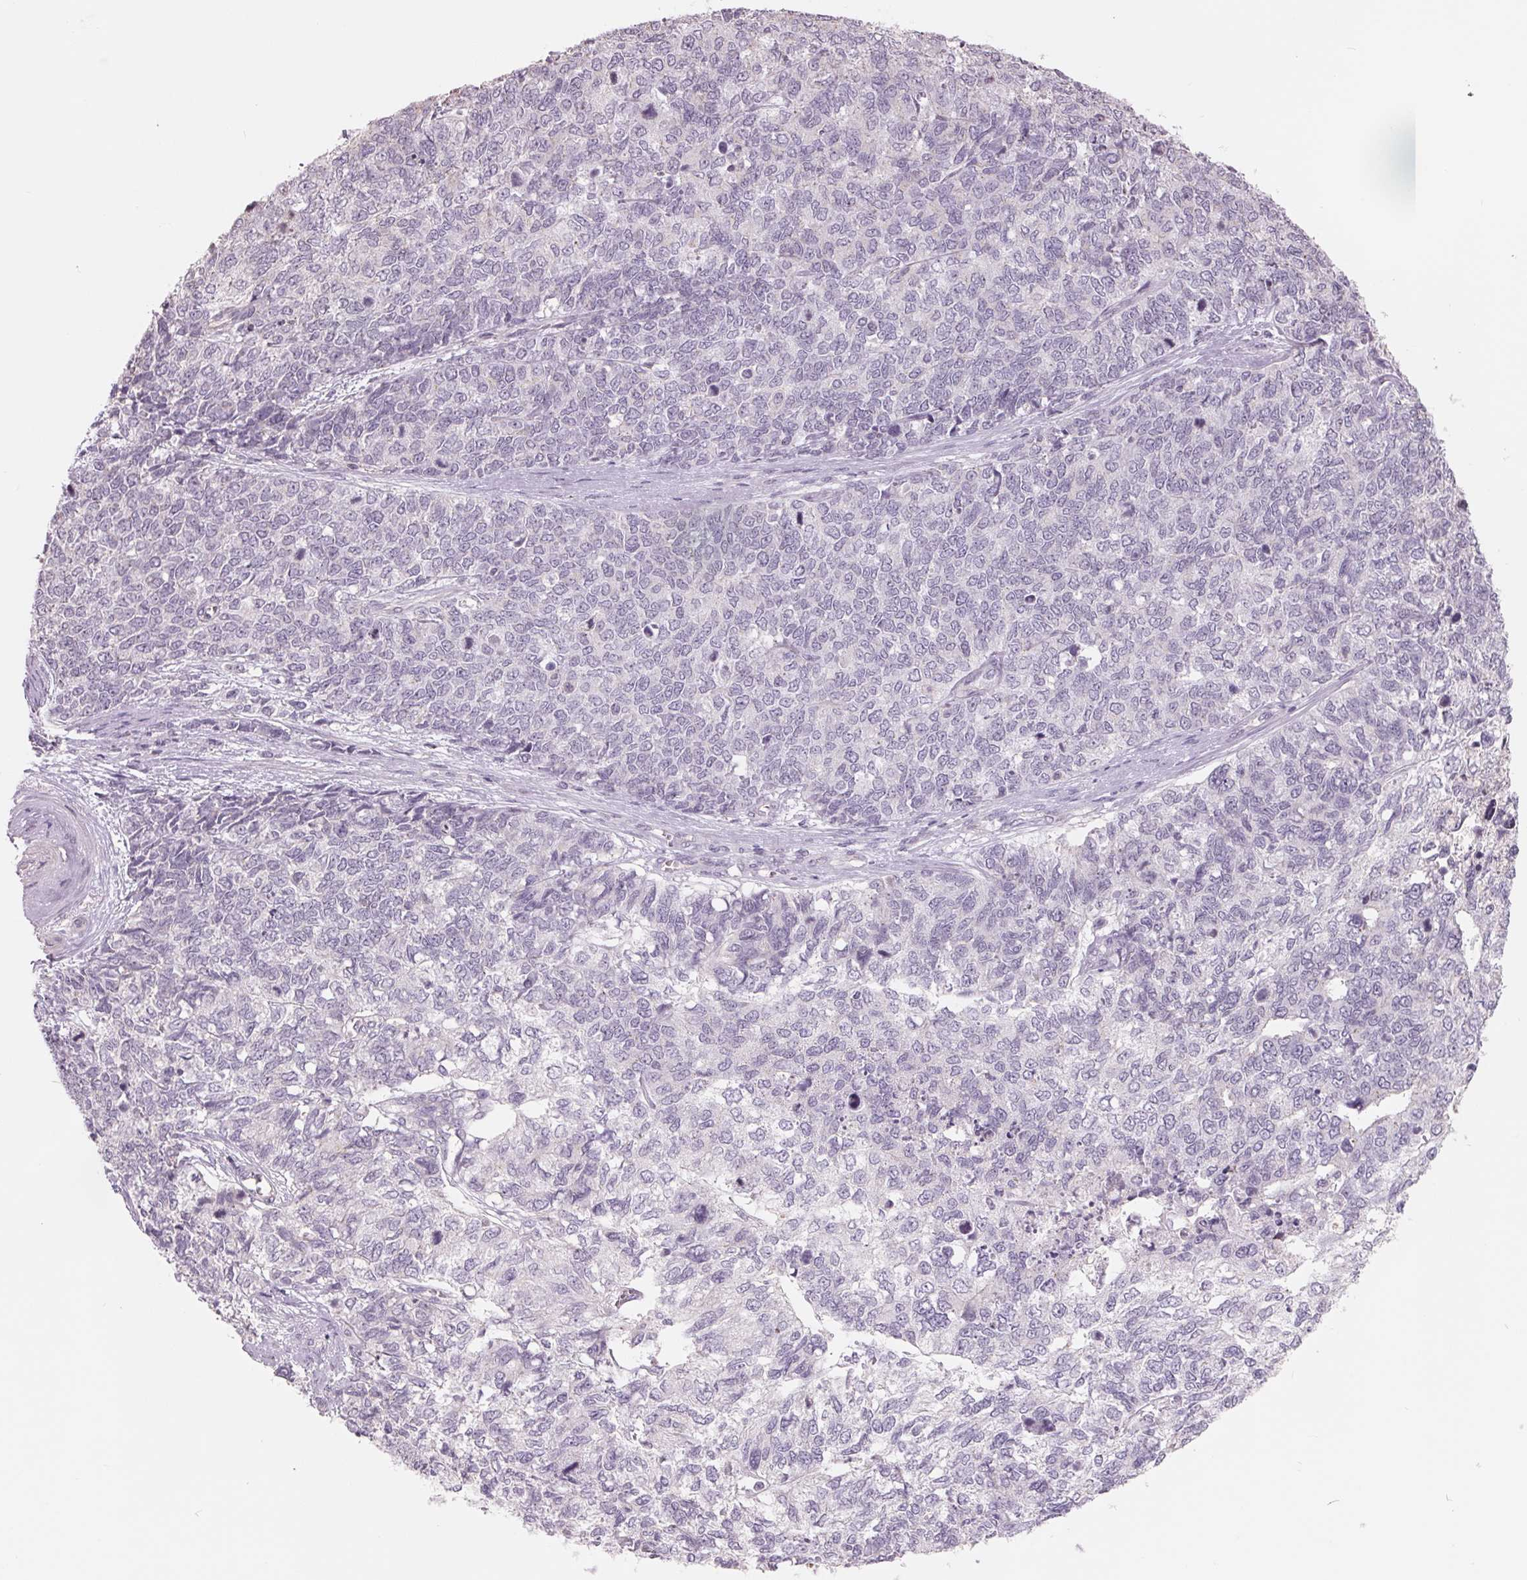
{"staining": {"intensity": "negative", "quantity": "none", "location": "none"}, "tissue": "cervical cancer", "cell_type": "Tumor cells", "image_type": "cancer", "snomed": [{"axis": "morphology", "description": "Adenocarcinoma, NOS"}, {"axis": "topography", "description": "Cervix"}], "caption": "Cervical cancer (adenocarcinoma) stained for a protein using IHC exhibits no expression tumor cells.", "gene": "FTCD", "patient": {"sex": "female", "age": 63}}